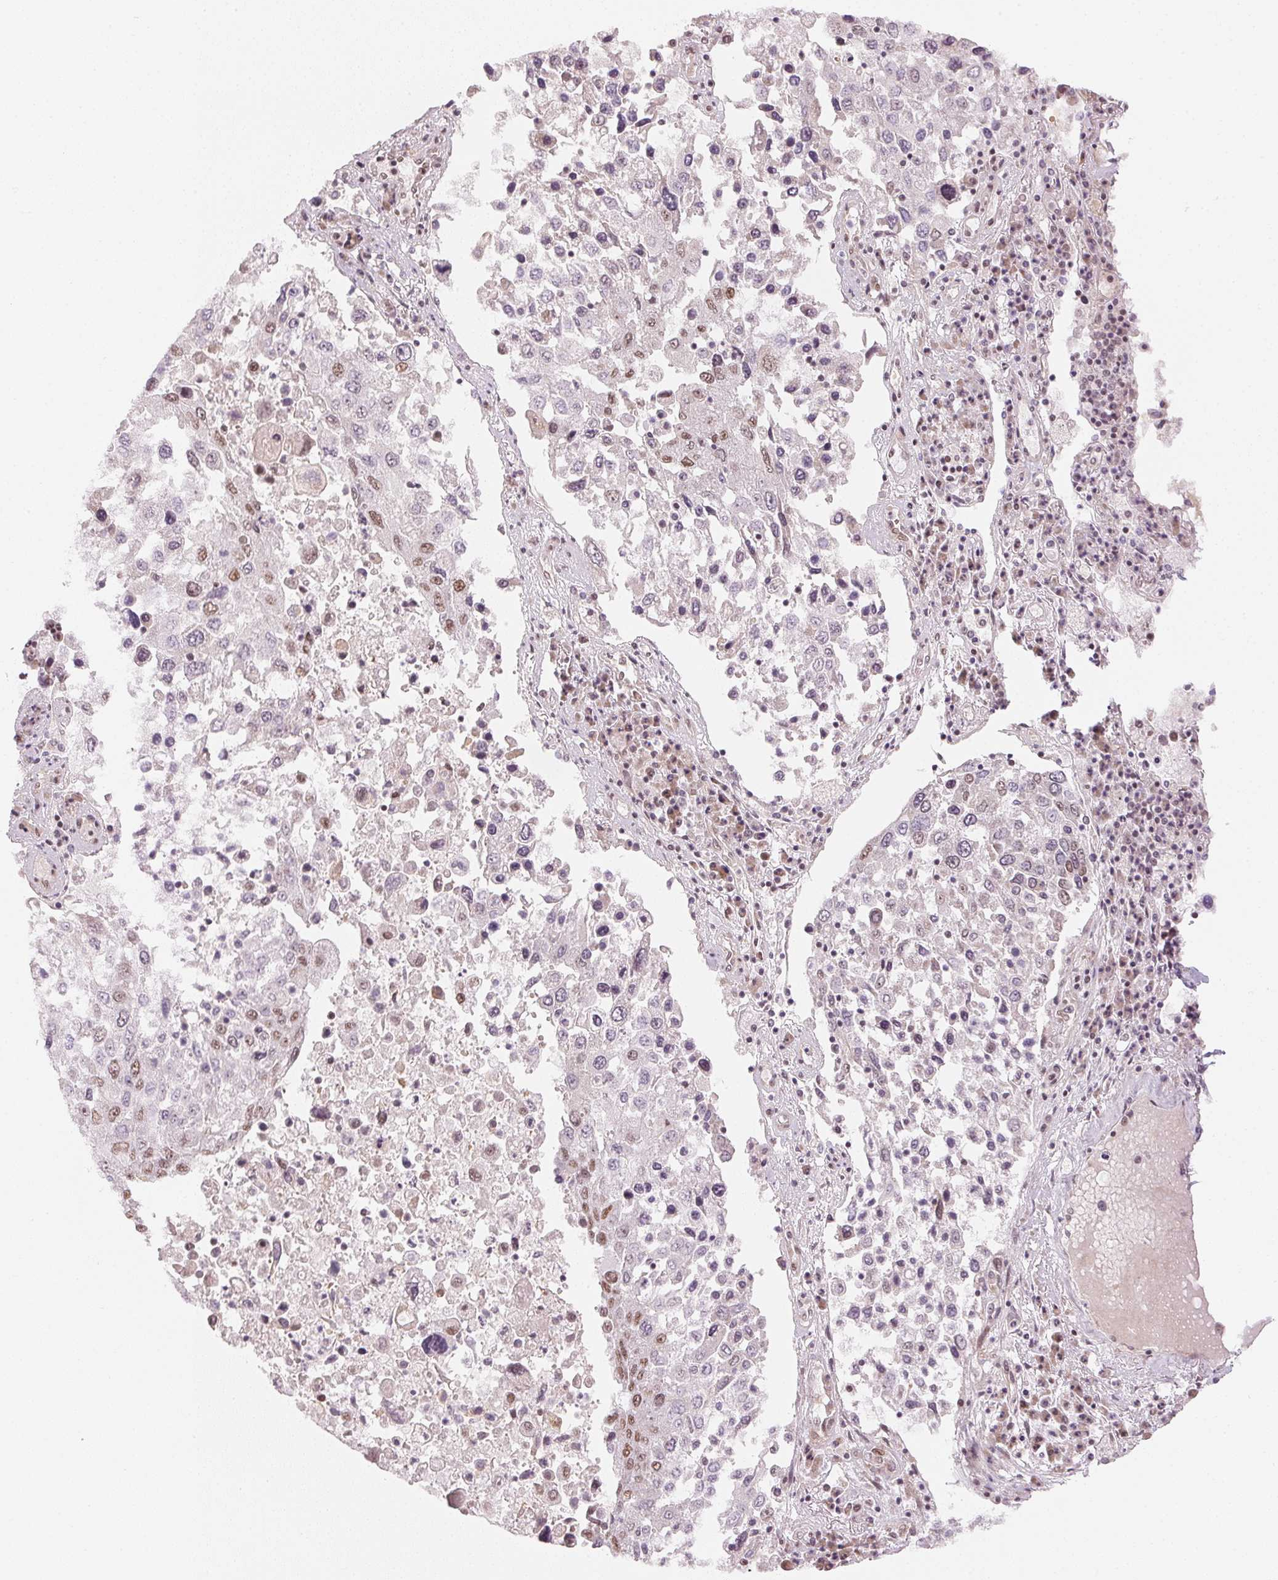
{"staining": {"intensity": "weak", "quantity": "<25%", "location": "nuclear"}, "tissue": "lung cancer", "cell_type": "Tumor cells", "image_type": "cancer", "snomed": [{"axis": "morphology", "description": "Squamous cell carcinoma, NOS"}, {"axis": "topography", "description": "Lung"}], "caption": "Immunohistochemical staining of lung cancer (squamous cell carcinoma) demonstrates no significant positivity in tumor cells.", "gene": "KAT6A", "patient": {"sex": "male", "age": 65}}